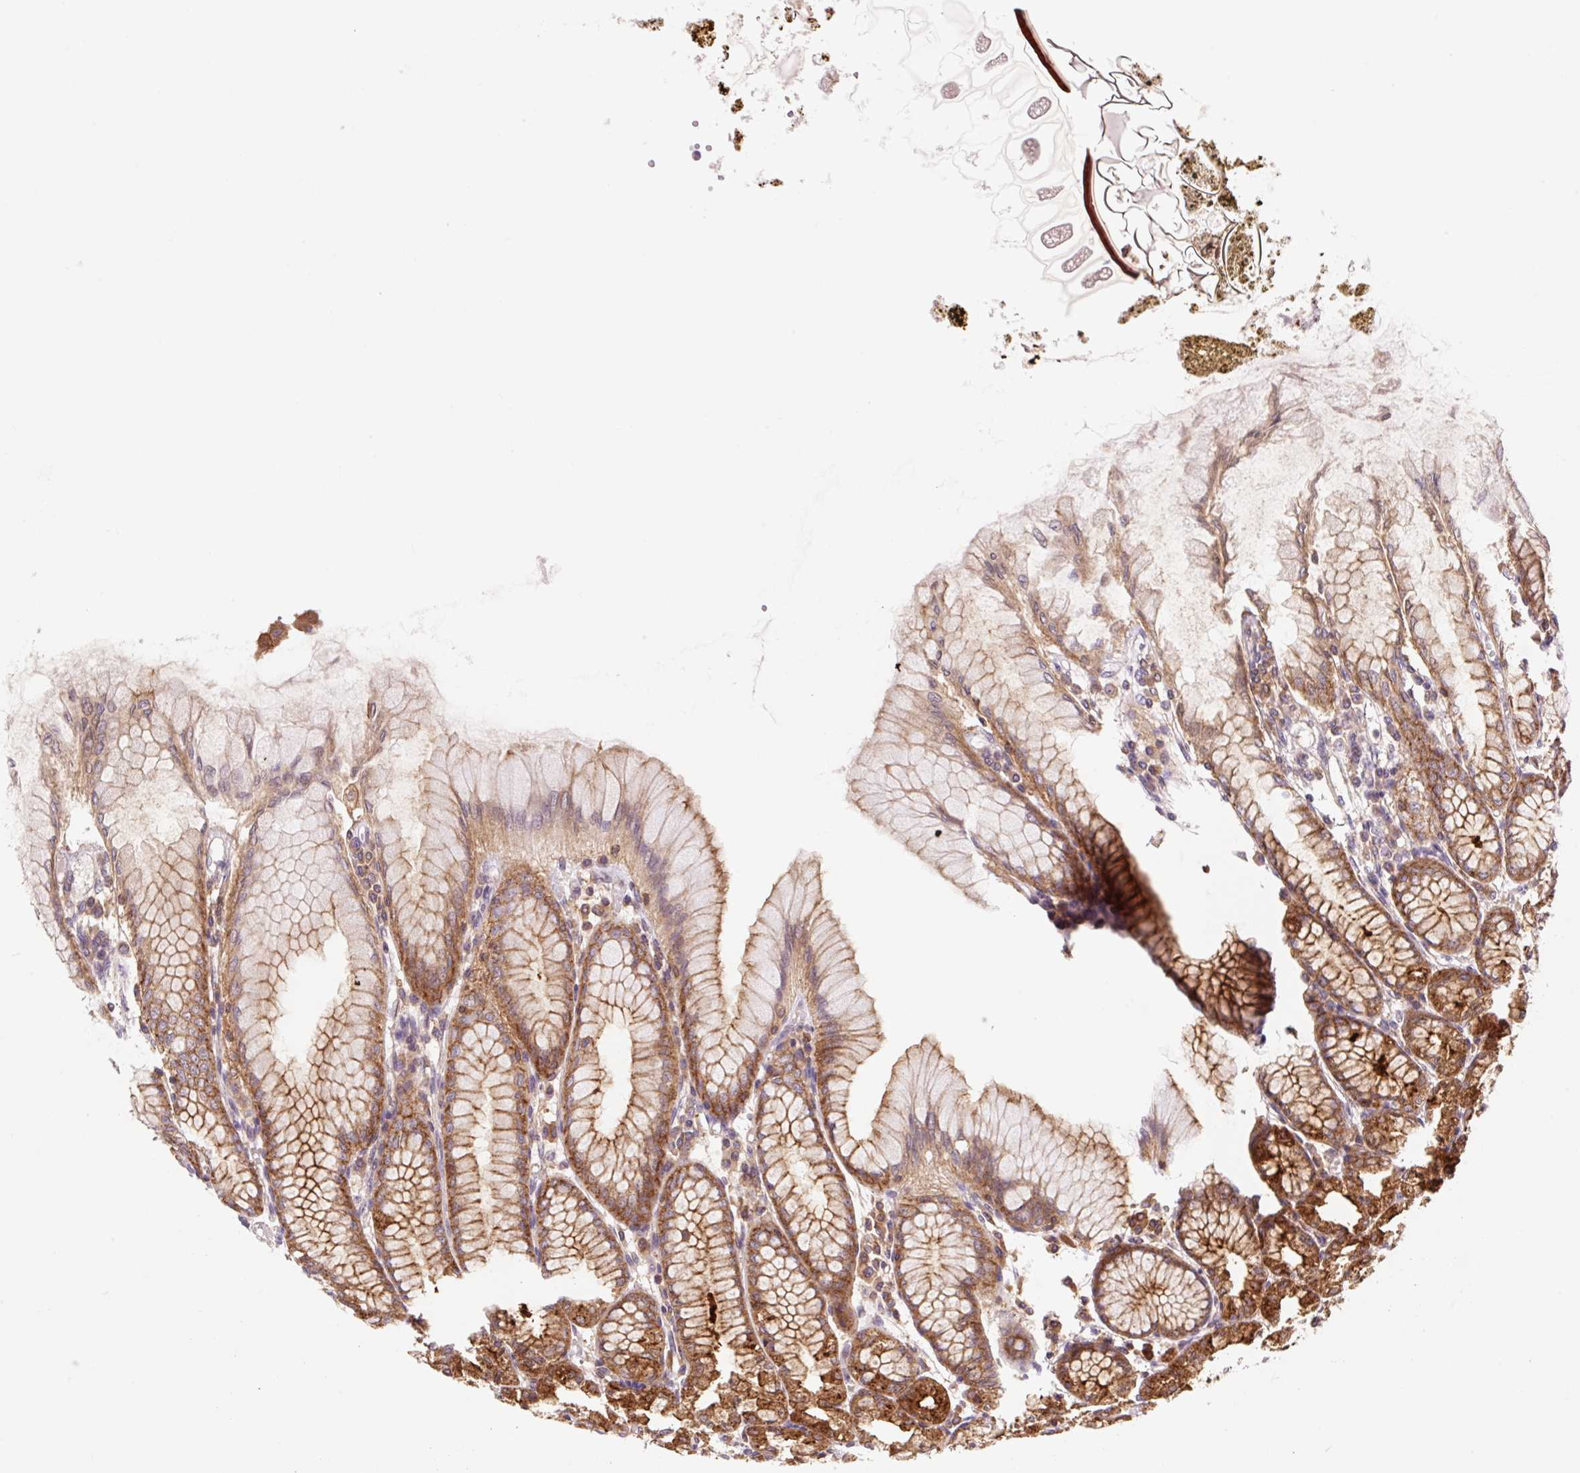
{"staining": {"intensity": "strong", "quantity": ">75%", "location": "cytoplasmic/membranous"}, "tissue": "stomach", "cell_type": "Glandular cells", "image_type": "normal", "snomed": [{"axis": "morphology", "description": "Normal tissue, NOS"}, {"axis": "topography", "description": "Stomach"}], "caption": "A histopathology image of stomach stained for a protein exhibits strong cytoplasmic/membranous brown staining in glandular cells.", "gene": "VPS4A", "patient": {"sex": "female", "age": 57}}